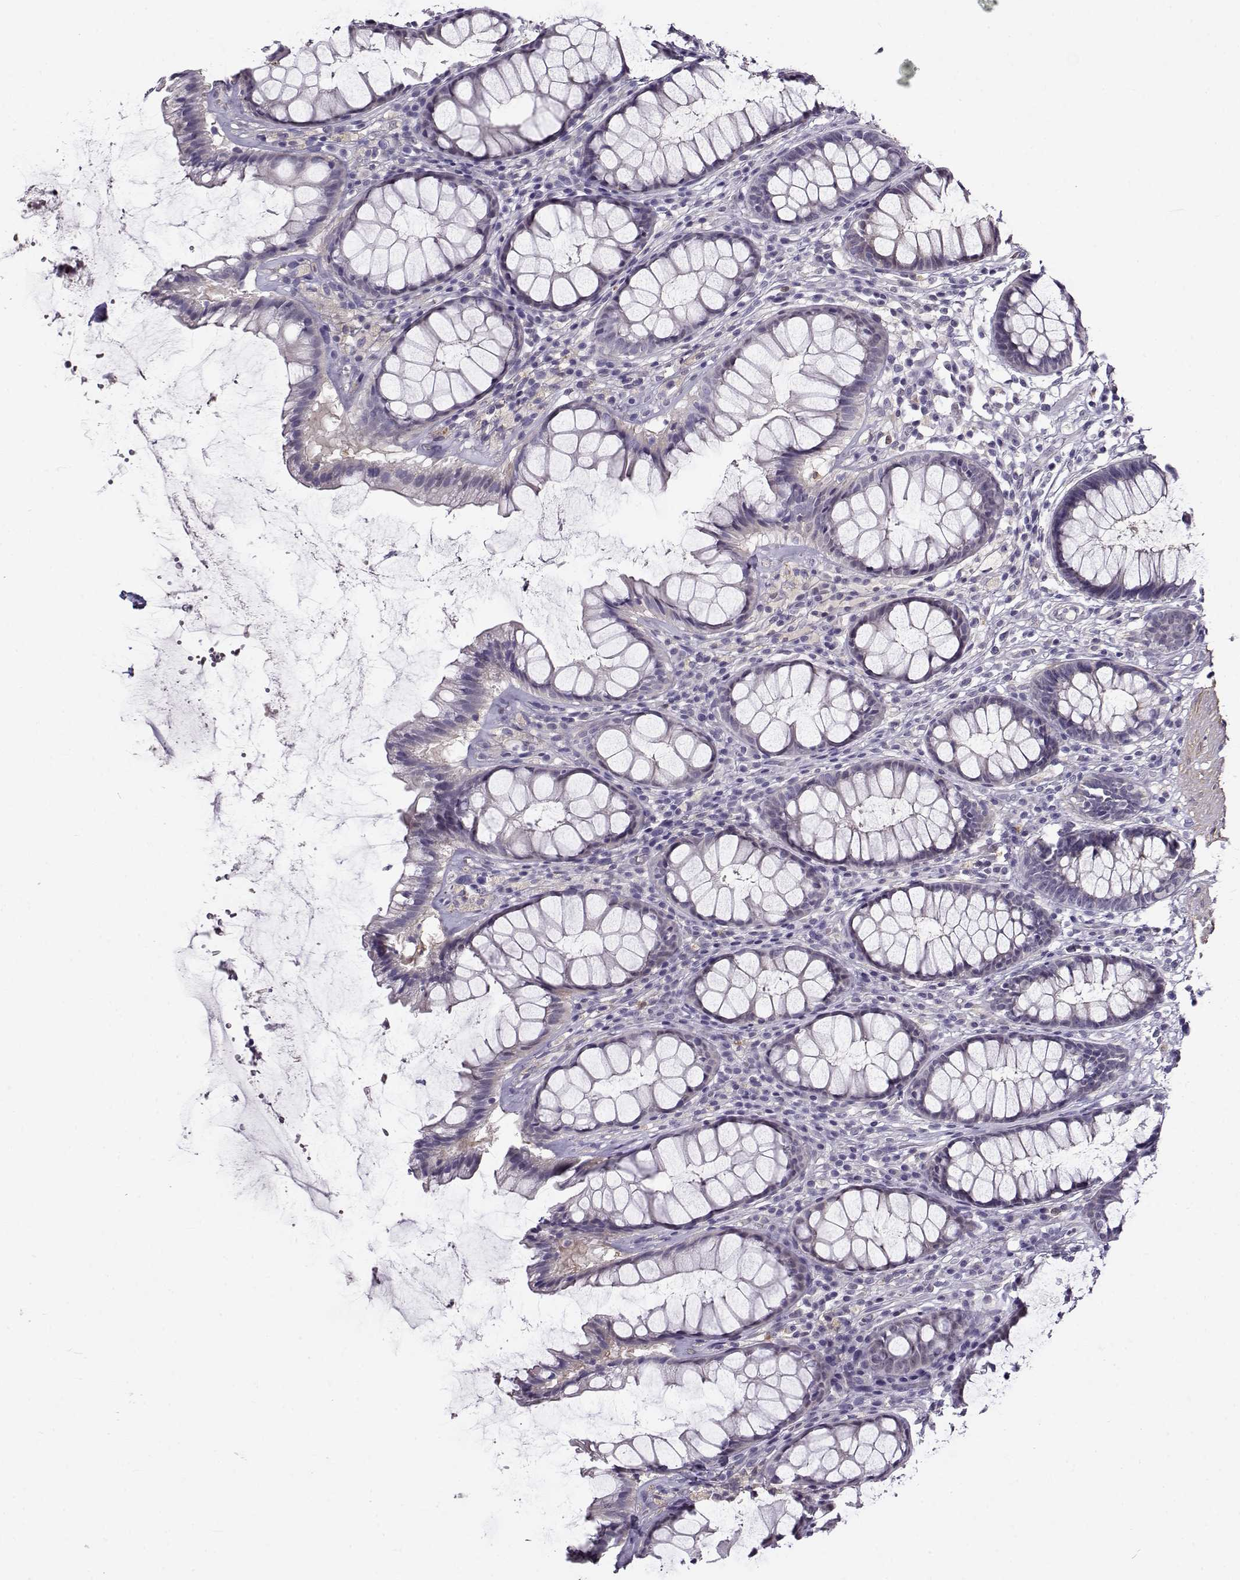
{"staining": {"intensity": "negative", "quantity": "none", "location": "none"}, "tissue": "rectum", "cell_type": "Glandular cells", "image_type": "normal", "snomed": [{"axis": "morphology", "description": "Normal tissue, NOS"}, {"axis": "topography", "description": "Rectum"}], "caption": "This is an immunohistochemistry (IHC) photomicrograph of normal rectum. There is no positivity in glandular cells.", "gene": "UCP3", "patient": {"sex": "male", "age": 72}}